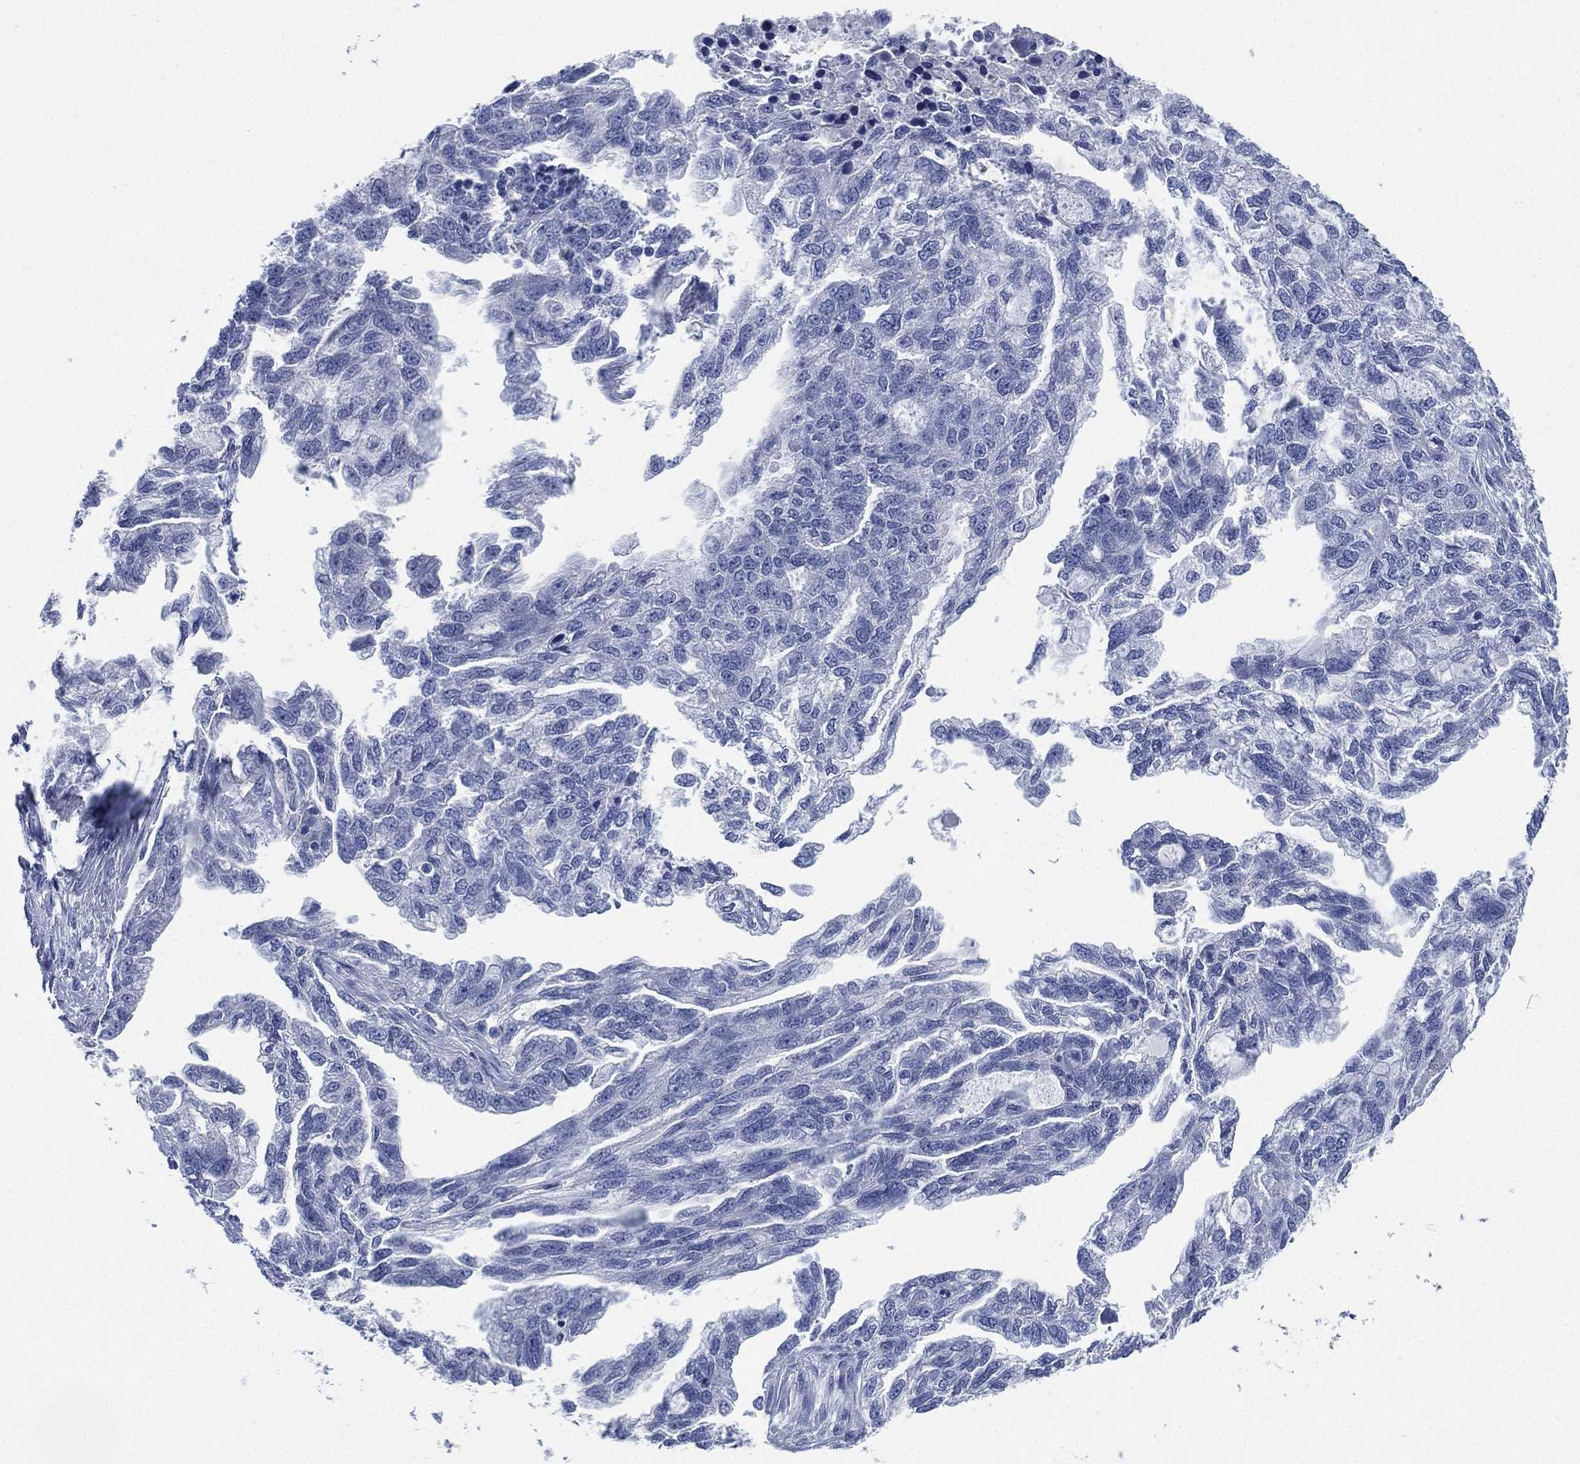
{"staining": {"intensity": "negative", "quantity": "none", "location": "none"}, "tissue": "ovarian cancer", "cell_type": "Tumor cells", "image_type": "cancer", "snomed": [{"axis": "morphology", "description": "Cystadenocarcinoma, serous, NOS"}, {"axis": "topography", "description": "Ovary"}], "caption": "High magnification brightfield microscopy of ovarian cancer stained with DAB (3,3'-diaminobenzidine) (brown) and counterstained with hematoxylin (blue): tumor cells show no significant positivity.", "gene": "CCDC70", "patient": {"sex": "female", "age": 51}}